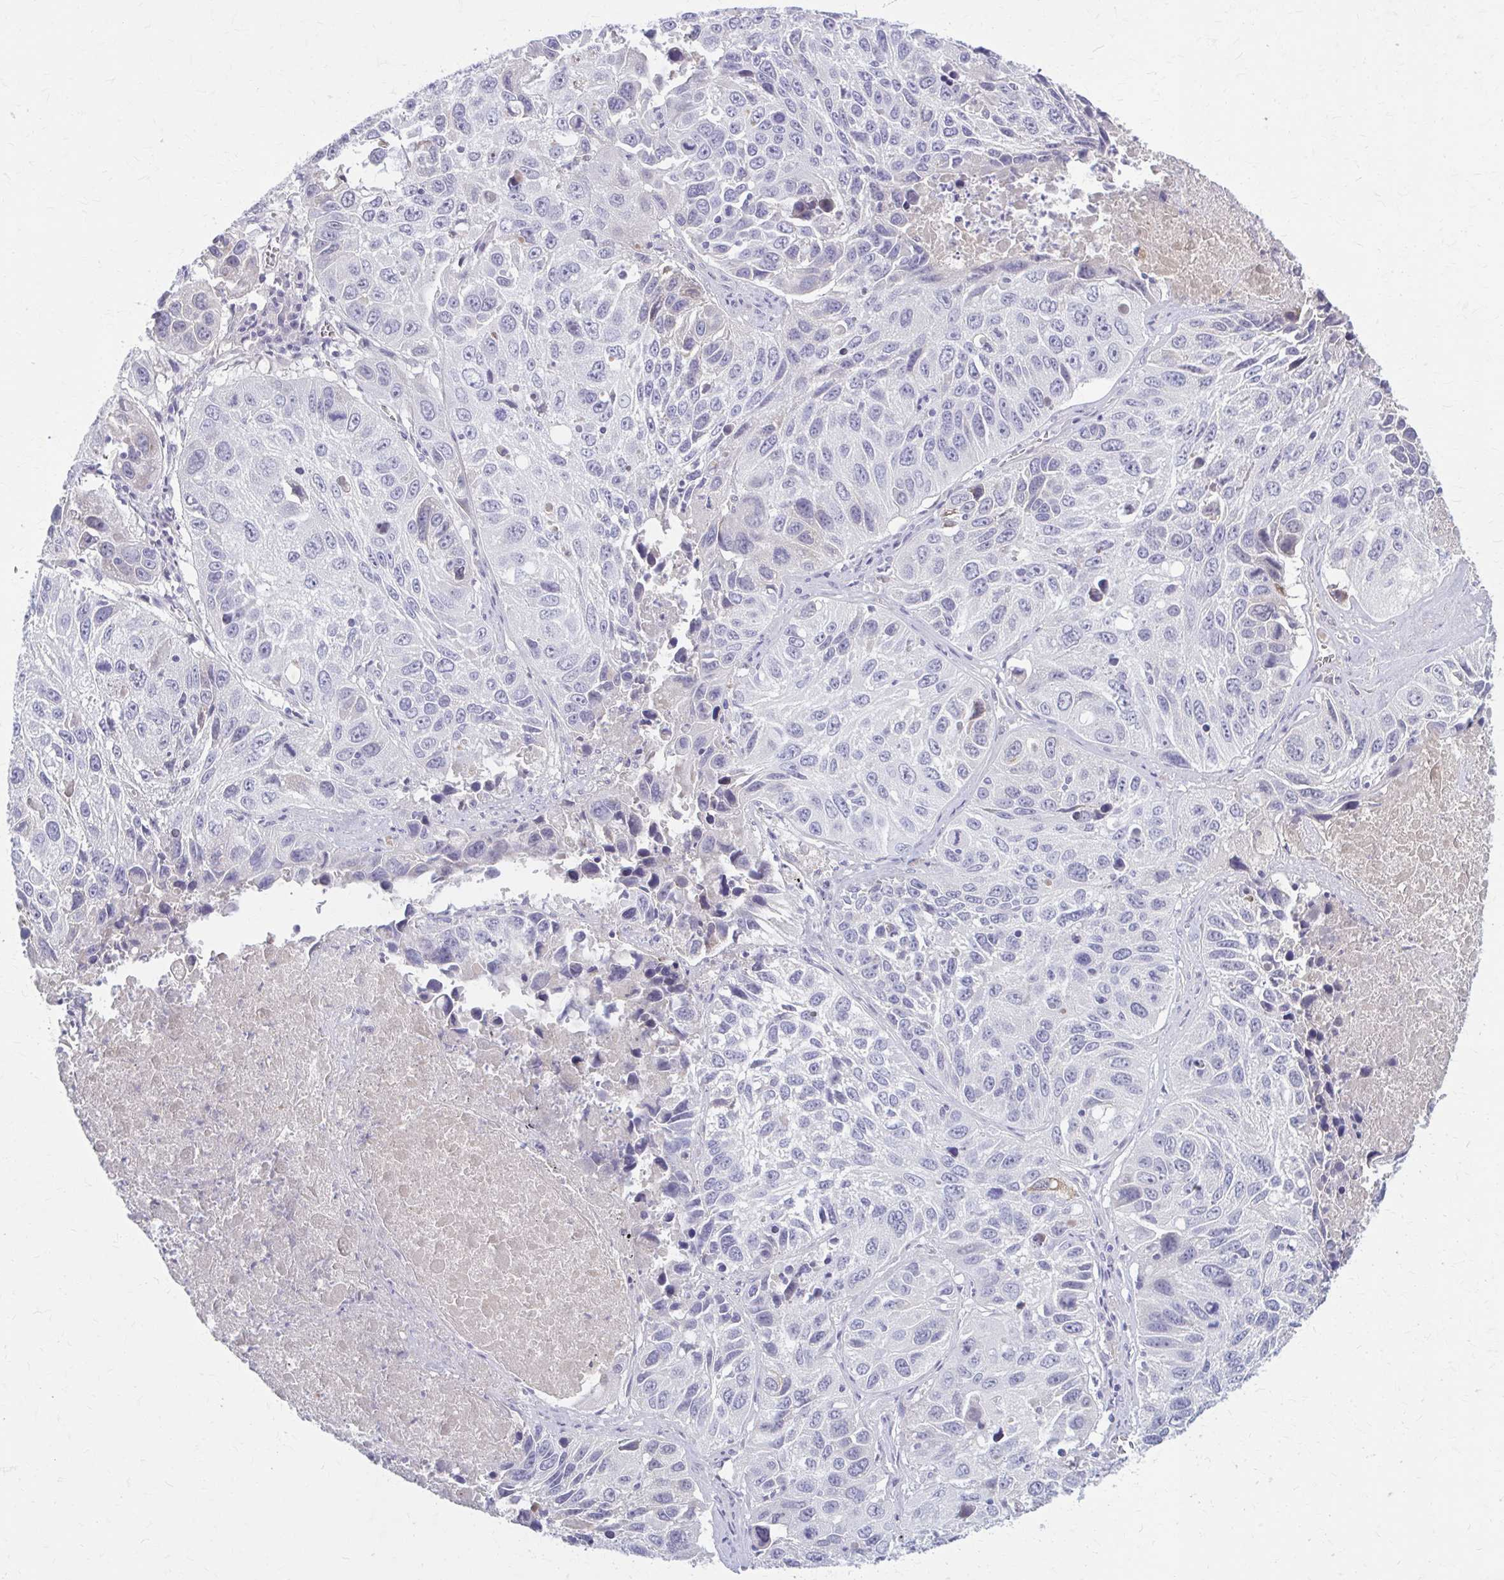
{"staining": {"intensity": "negative", "quantity": "none", "location": "none"}, "tissue": "lung cancer", "cell_type": "Tumor cells", "image_type": "cancer", "snomed": [{"axis": "morphology", "description": "Squamous cell carcinoma, NOS"}, {"axis": "topography", "description": "Lung"}], "caption": "This is an immunohistochemistry histopathology image of human lung squamous cell carcinoma. There is no expression in tumor cells.", "gene": "SERPIND1", "patient": {"sex": "female", "age": 61}}